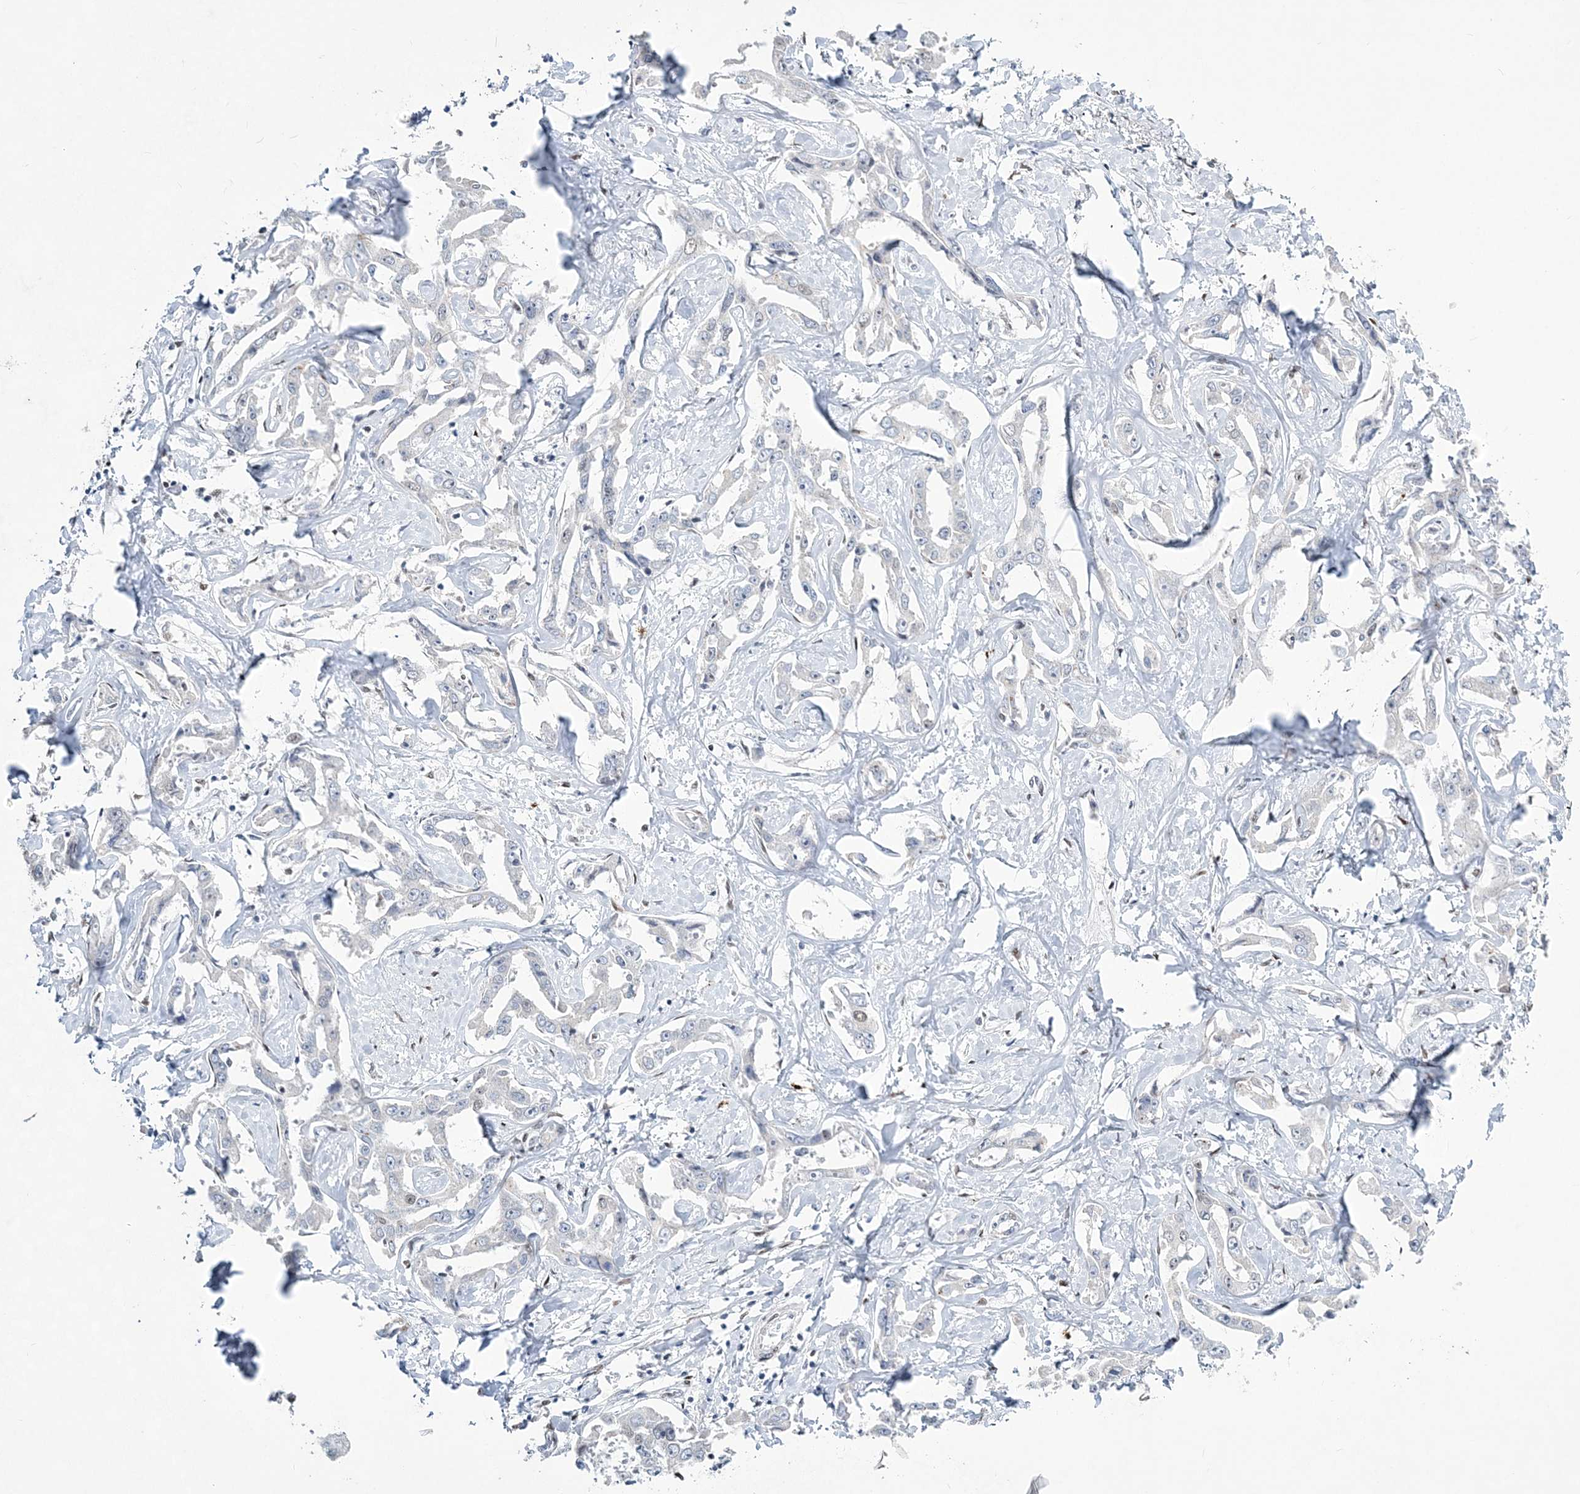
{"staining": {"intensity": "negative", "quantity": "none", "location": "none"}, "tissue": "liver cancer", "cell_type": "Tumor cells", "image_type": "cancer", "snomed": [{"axis": "morphology", "description": "Cholangiocarcinoma"}, {"axis": "topography", "description": "Liver"}], "caption": "Liver cancer (cholangiocarcinoma) was stained to show a protein in brown. There is no significant staining in tumor cells.", "gene": "ZBTB7A", "patient": {"sex": "male", "age": 59}}